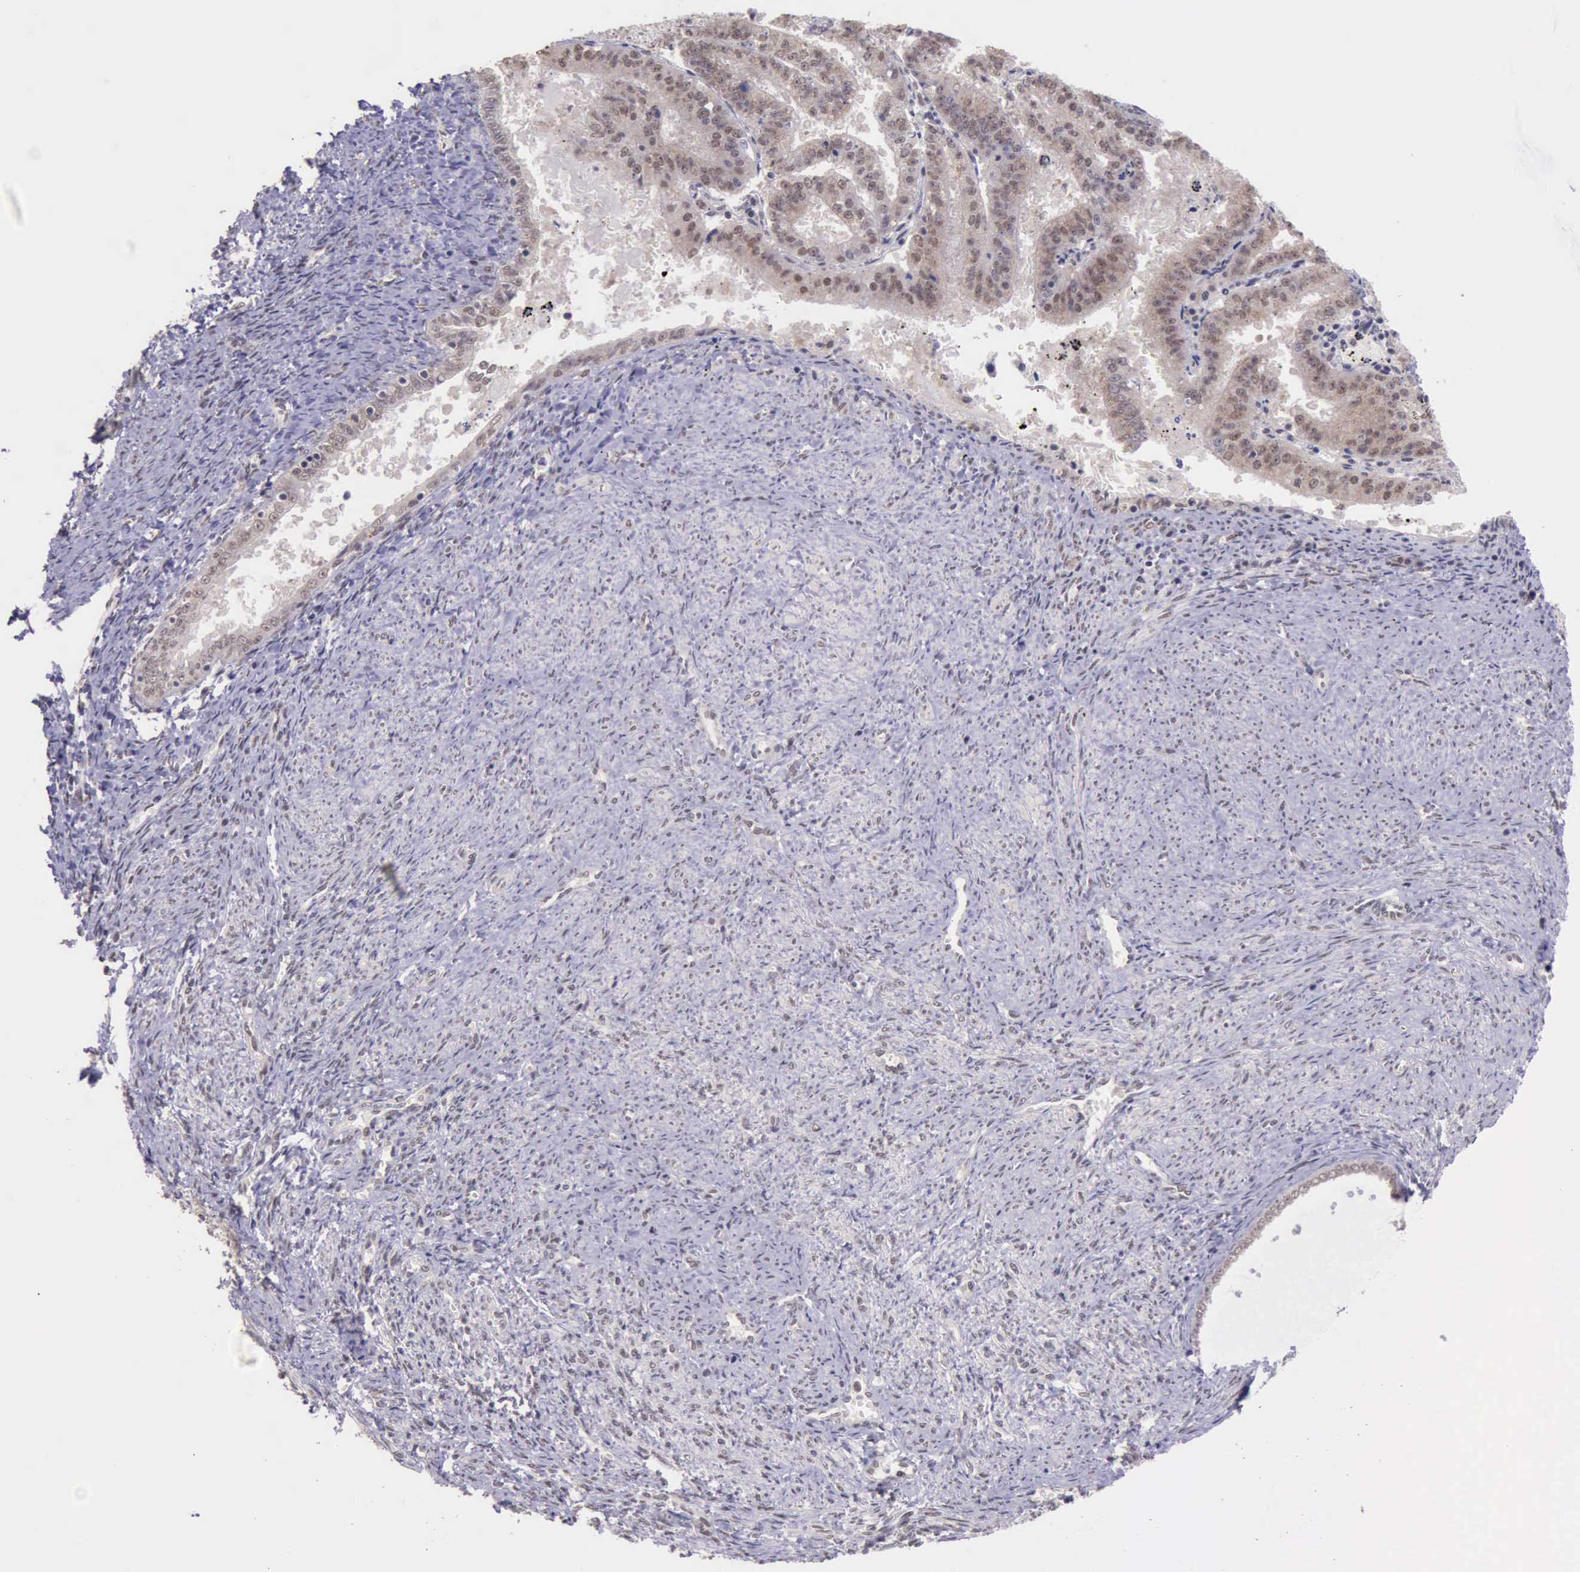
{"staining": {"intensity": "moderate", "quantity": ">75%", "location": "cytoplasmic/membranous,nuclear"}, "tissue": "endometrial cancer", "cell_type": "Tumor cells", "image_type": "cancer", "snomed": [{"axis": "morphology", "description": "Adenocarcinoma, NOS"}, {"axis": "topography", "description": "Endometrium"}], "caption": "Immunohistochemistry micrograph of neoplastic tissue: endometrial cancer (adenocarcinoma) stained using IHC shows medium levels of moderate protein expression localized specifically in the cytoplasmic/membranous and nuclear of tumor cells, appearing as a cytoplasmic/membranous and nuclear brown color.", "gene": "PRPF39", "patient": {"sex": "female", "age": 66}}